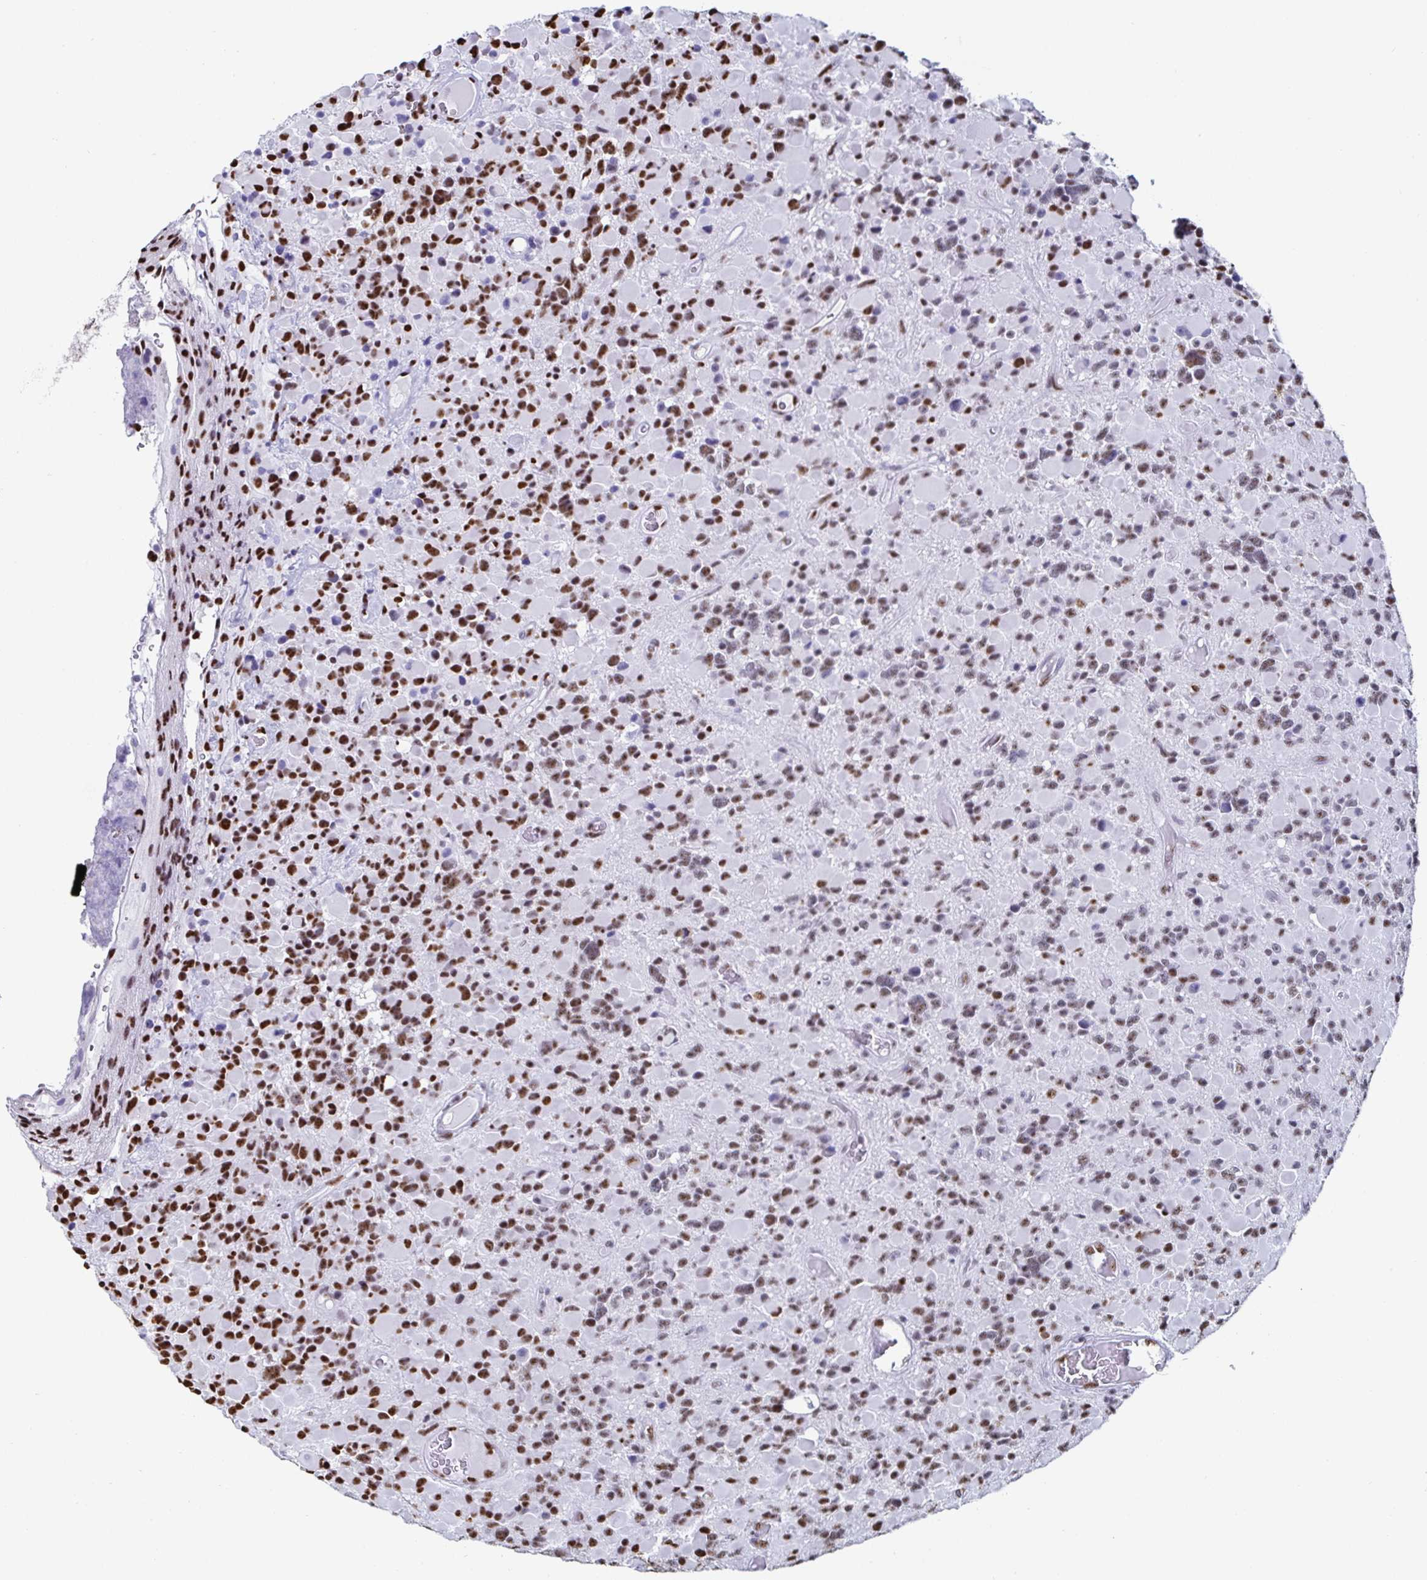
{"staining": {"intensity": "strong", "quantity": "25%-75%", "location": "nuclear"}, "tissue": "glioma", "cell_type": "Tumor cells", "image_type": "cancer", "snomed": [{"axis": "morphology", "description": "Glioma, malignant, High grade"}, {"axis": "topography", "description": "Brain"}], "caption": "This is a micrograph of immunohistochemistry staining of malignant glioma (high-grade), which shows strong positivity in the nuclear of tumor cells.", "gene": "DDX39B", "patient": {"sex": "female", "age": 40}}